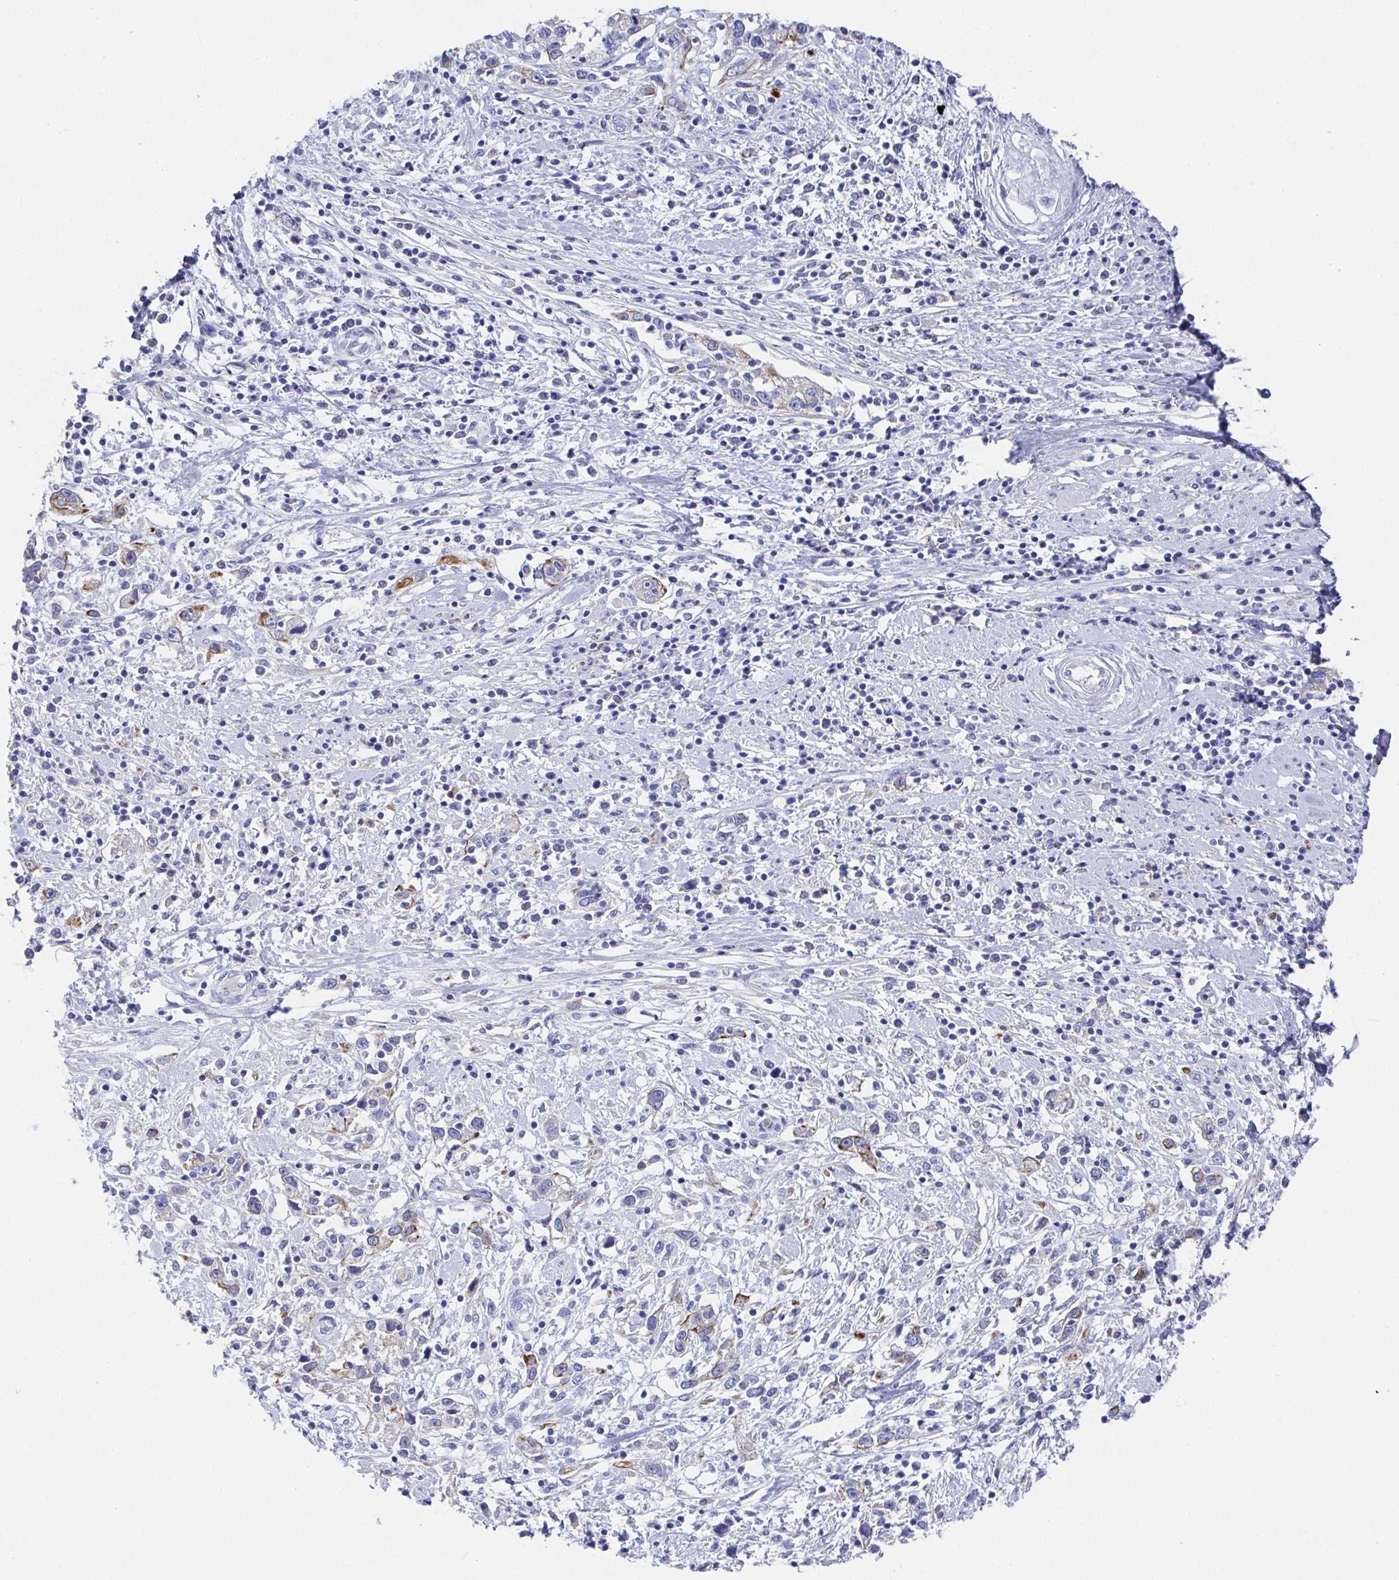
{"staining": {"intensity": "moderate", "quantity": "<25%", "location": "cytoplasmic/membranous"}, "tissue": "cervical cancer", "cell_type": "Tumor cells", "image_type": "cancer", "snomed": [{"axis": "morphology", "description": "Adenocarcinoma, NOS"}, {"axis": "topography", "description": "Cervix"}], "caption": "Cervical cancer (adenocarcinoma) tissue shows moderate cytoplasmic/membranous positivity in approximately <25% of tumor cells, visualized by immunohistochemistry.", "gene": "CLDN8", "patient": {"sex": "female", "age": 40}}